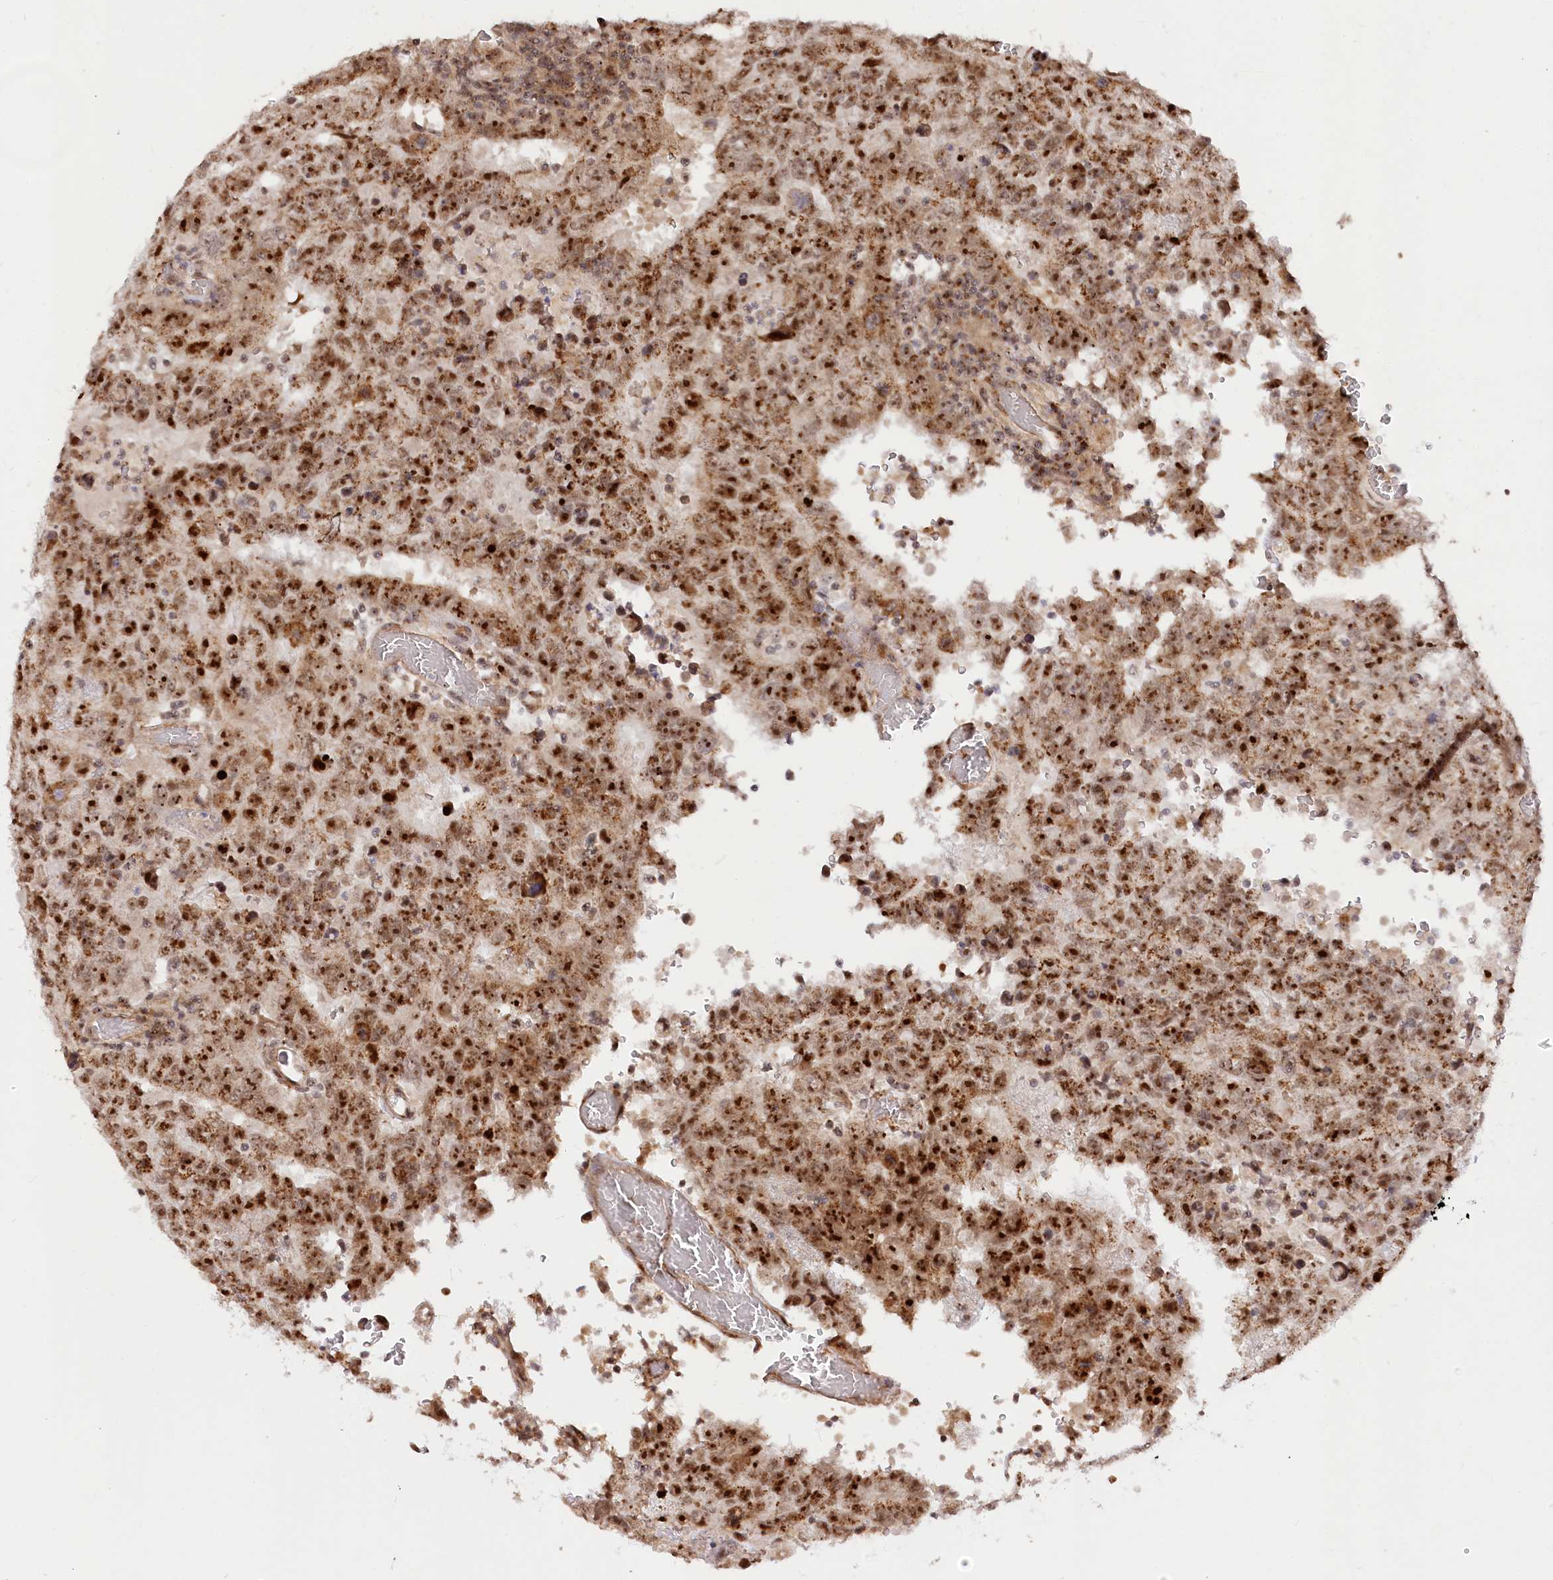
{"staining": {"intensity": "moderate", "quantity": ">75%", "location": "nuclear"}, "tissue": "testis cancer", "cell_type": "Tumor cells", "image_type": "cancer", "snomed": [{"axis": "morphology", "description": "Carcinoma, Embryonal, NOS"}, {"axis": "topography", "description": "Testis"}], "caption": "High-magnification brightfield microscopy of testis cancer (embryonal carcinoma) stained with DAB (brown) and counterstained with hematoxylin (blue). tumor cells exhibit moderate nuclear staining is present in approximately>75% of cells. The staining was performed using DAB to visualize the protein expression in brown, while the nuclei were stained in blue with hematoxylin (Magnification: 20x).", "gene": "GNL3L", "patient": {"sex": "male", "age": 26}}